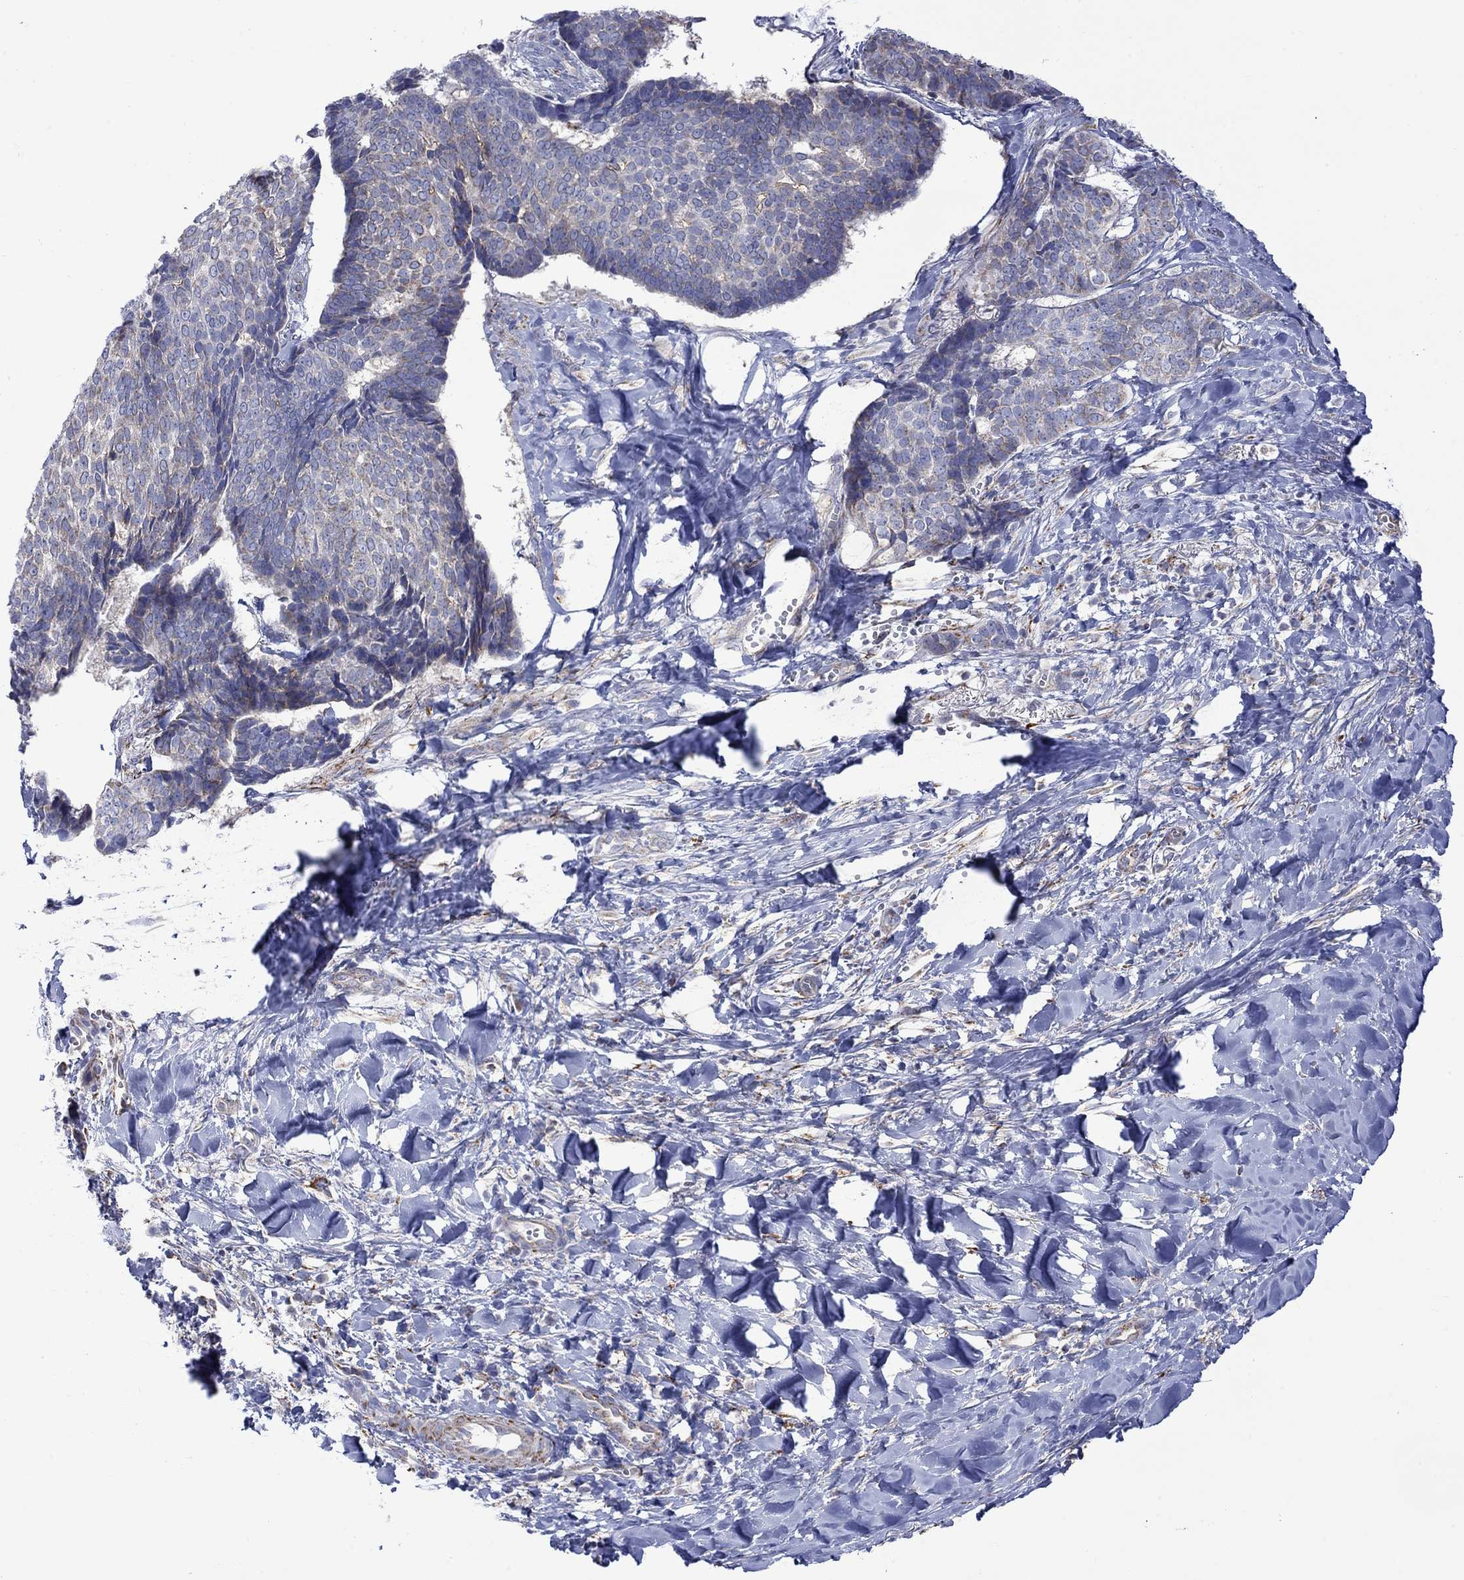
{"staining": {"intensity": "negative", "quantity": "none", "location": "none"}, "tissue": "skin cancer", "cell_type": "Tumor cells", "image_type": "cancer", "snomed": [{"axis": "morphology", "description": "Basal cell carcinoma"}, {"axis": "topography", "description": "Skin"}], "caption": "Immunohistochemistry (IHC) of human skin cancer demonstrates no positivity in tumor cells.", "gene": "CISD1", "patient": {"sex": "male", "age": 86}}